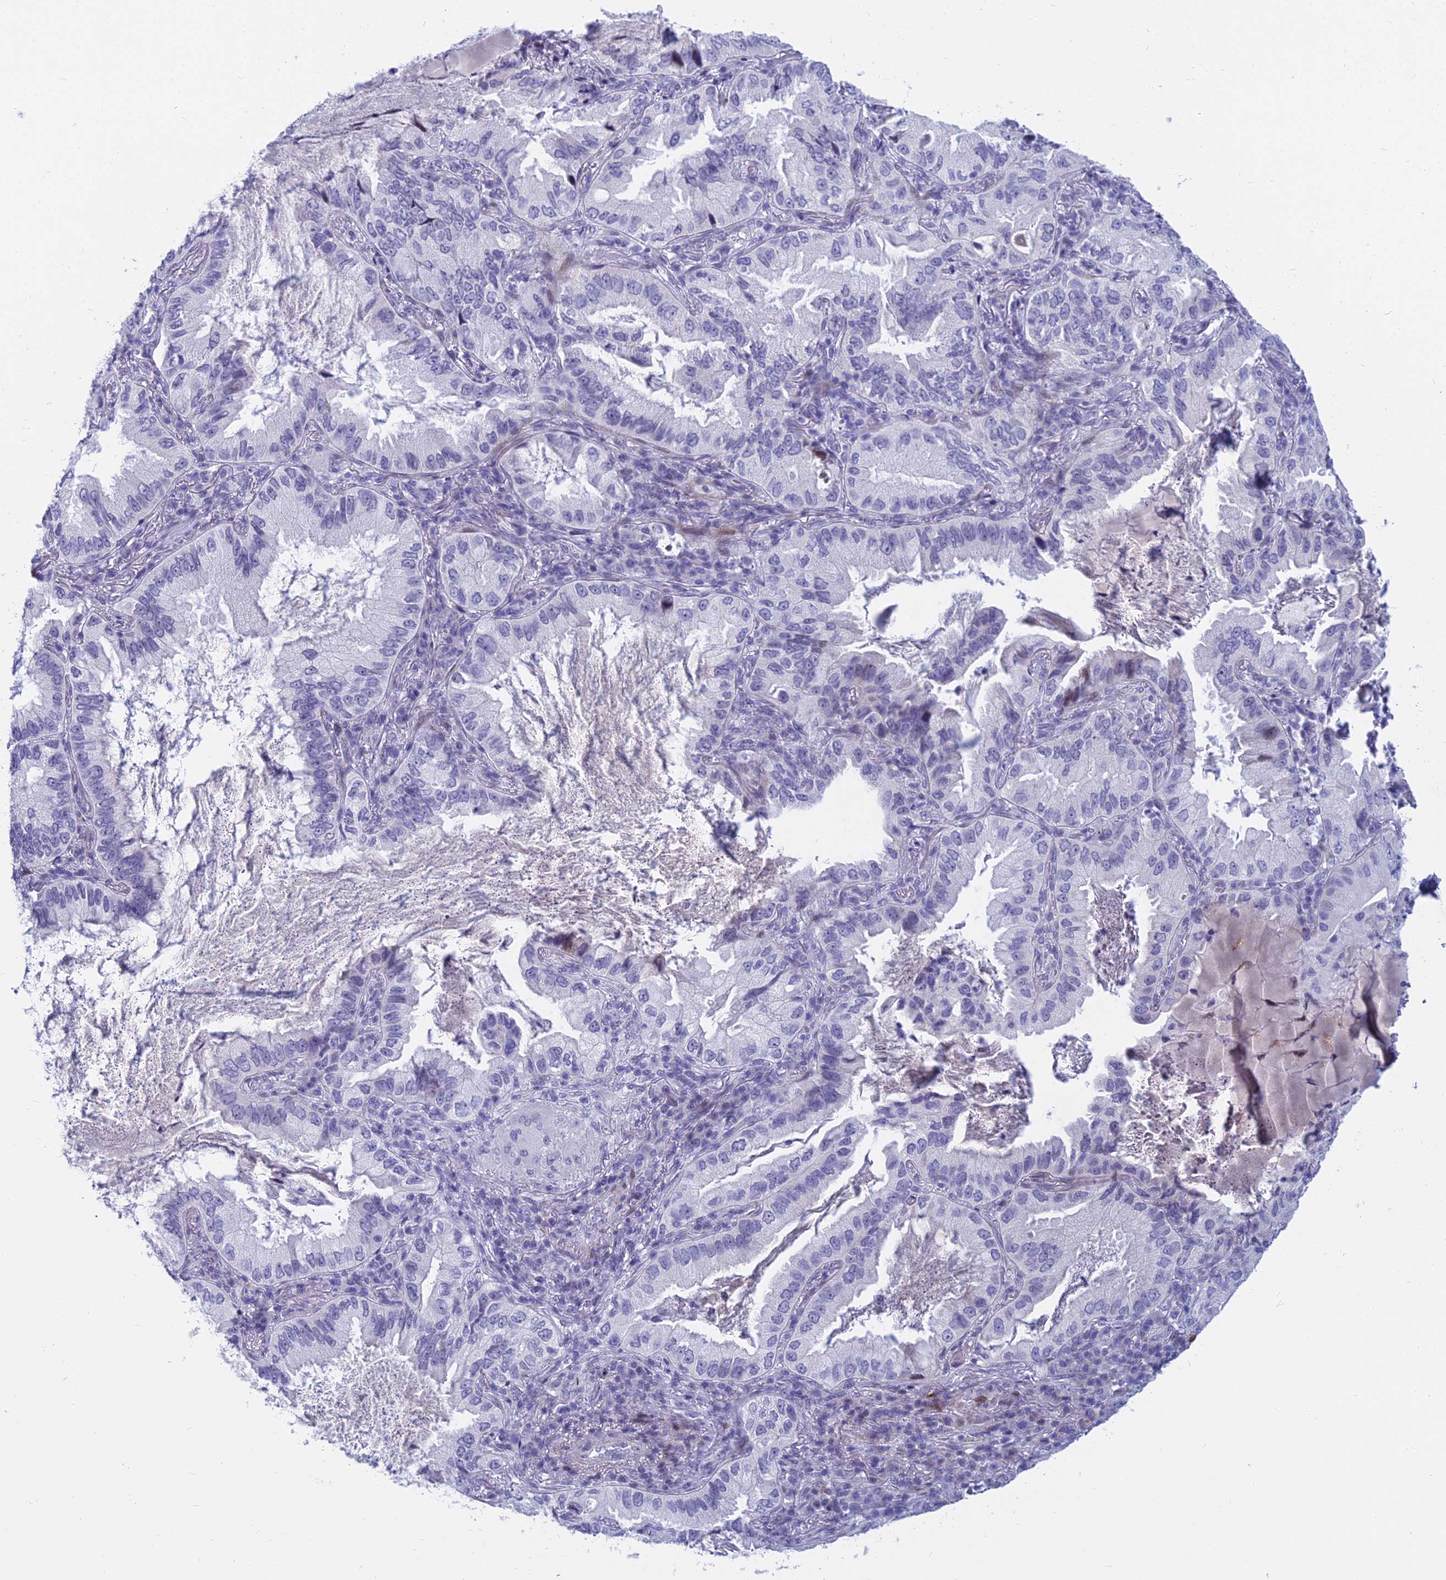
{"staining": {"intensity": "negative", "quantity": "none", "location": "none"}, "tissue": "lung cancer", "cell_type": "Tumor cells", "image_type": "cancer", "snomed": [{"axis": "morphology", "description": "Adenocarcinoma, NOS"}, {"axis": "topography", "description": "Lung"}], "caption": "This photomicrograph is of lung cancer (adenocarcinoma) stained with immunohistochemistry (IHC) to label a protein in brown with the nuclei are counter-stained blue. There is no staining in tumor cells. The staining is performed using DAB (3,3'-diaminobenzidine) brown chromogen with nuclei counter-stained in using hematoxylin.", "gene": "MYBPC2", "patient": {"sex": "female", "age": 69}}